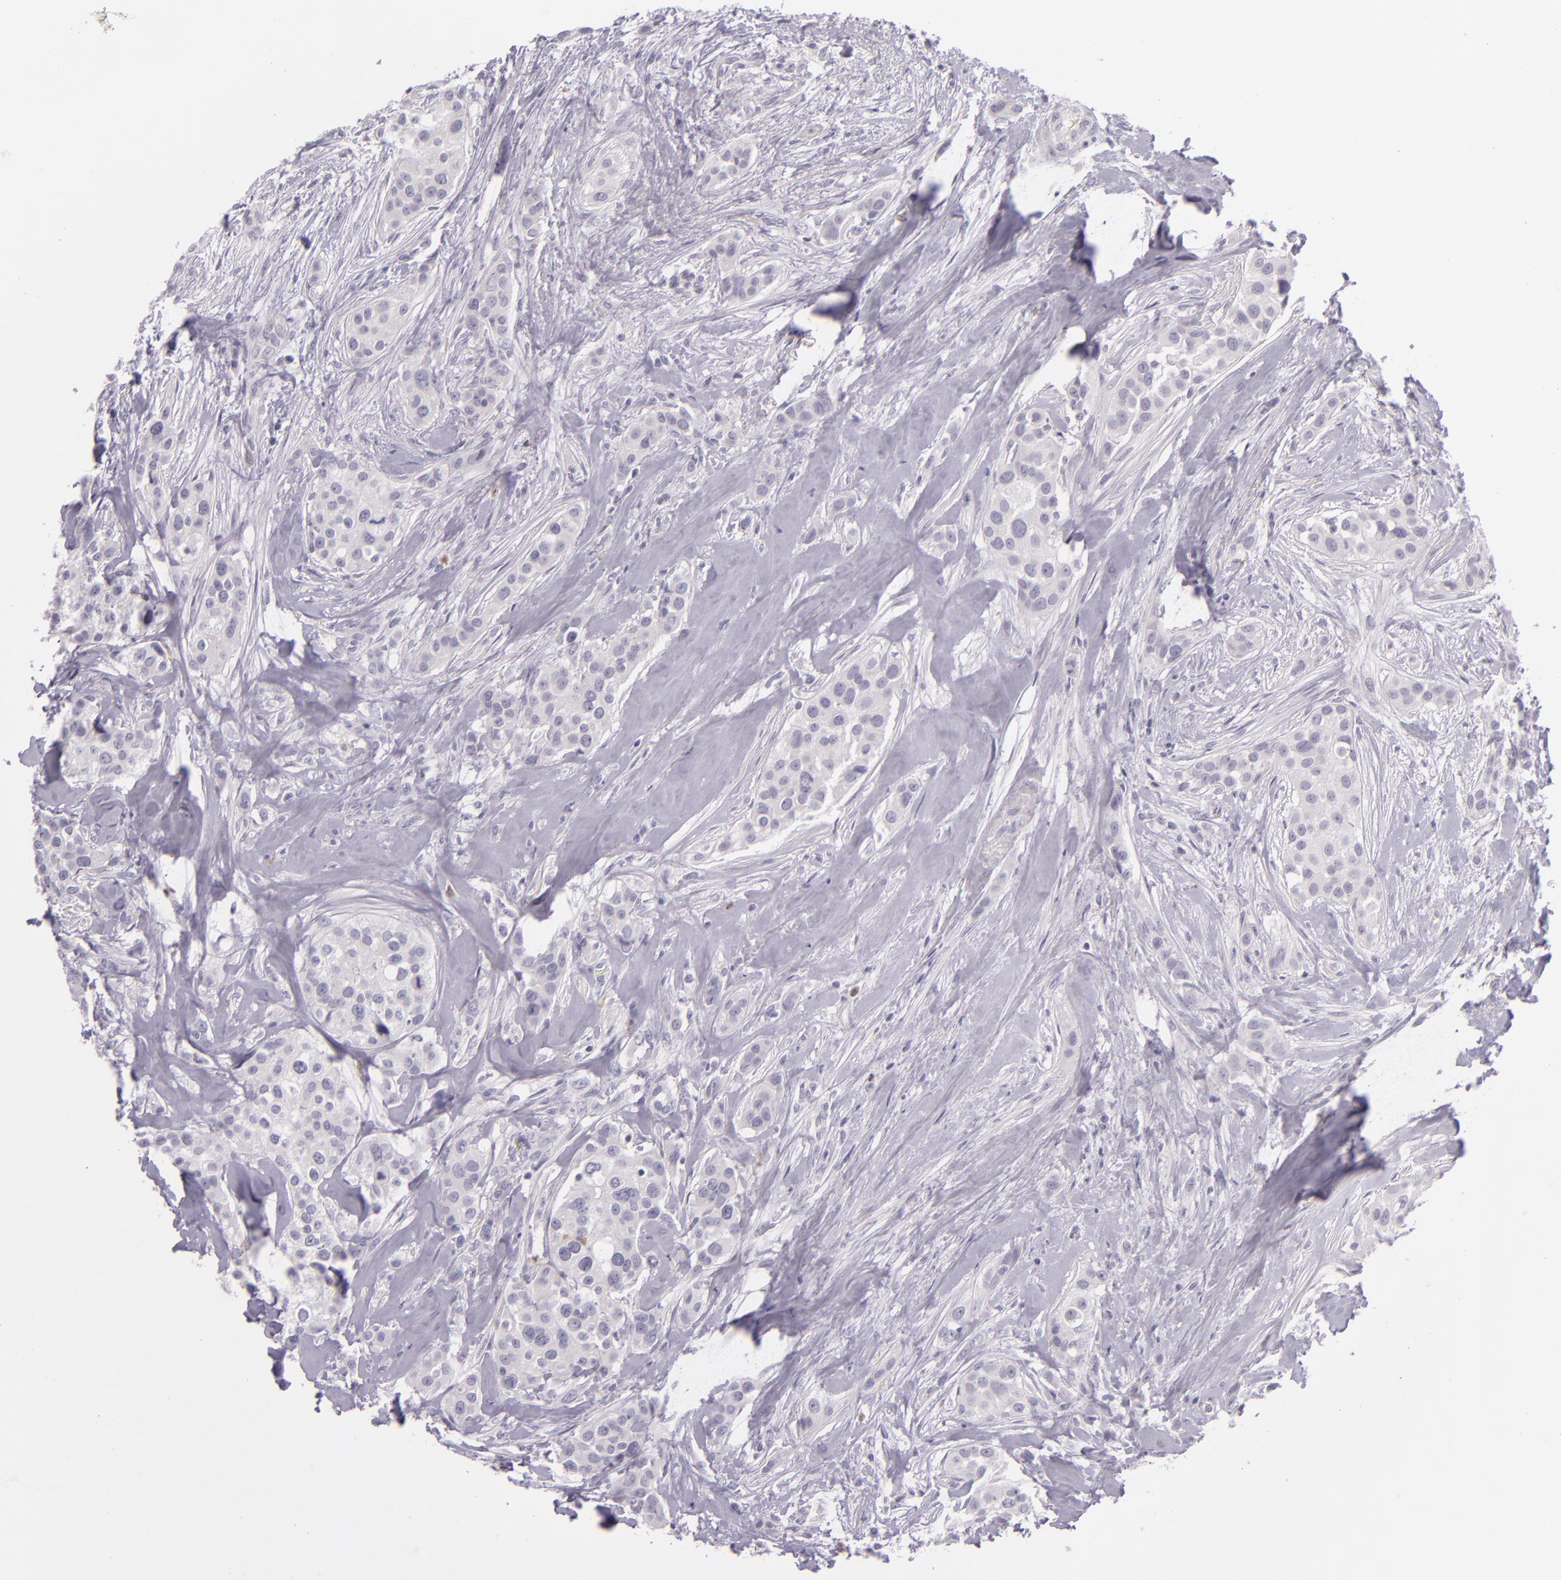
{"staining": {"intensity": "negative", "quantity": "none", "location": "none"}, "tissue": "breast cancer", "cell_type": "Tumor cells", "image_type": "cancer", "snomed": [{"axis": "morphology", "description": "Duct carcinoma"}, {"axis": "topography", "description": "Breast"}], "caption": "Immunohistochemical staining of infiltrating ductal carcinoma (breast) exhibits no significant staining in tumor cells. The staining was performed using DAB (3,3'-diaminobenzidine) to visualize the protein expression in brown, while the nuclei were stained in blue with hematoxylin (Magnification: 20x).", "gene": "CBS", "patient": {"sex": "female", "age": 45}}